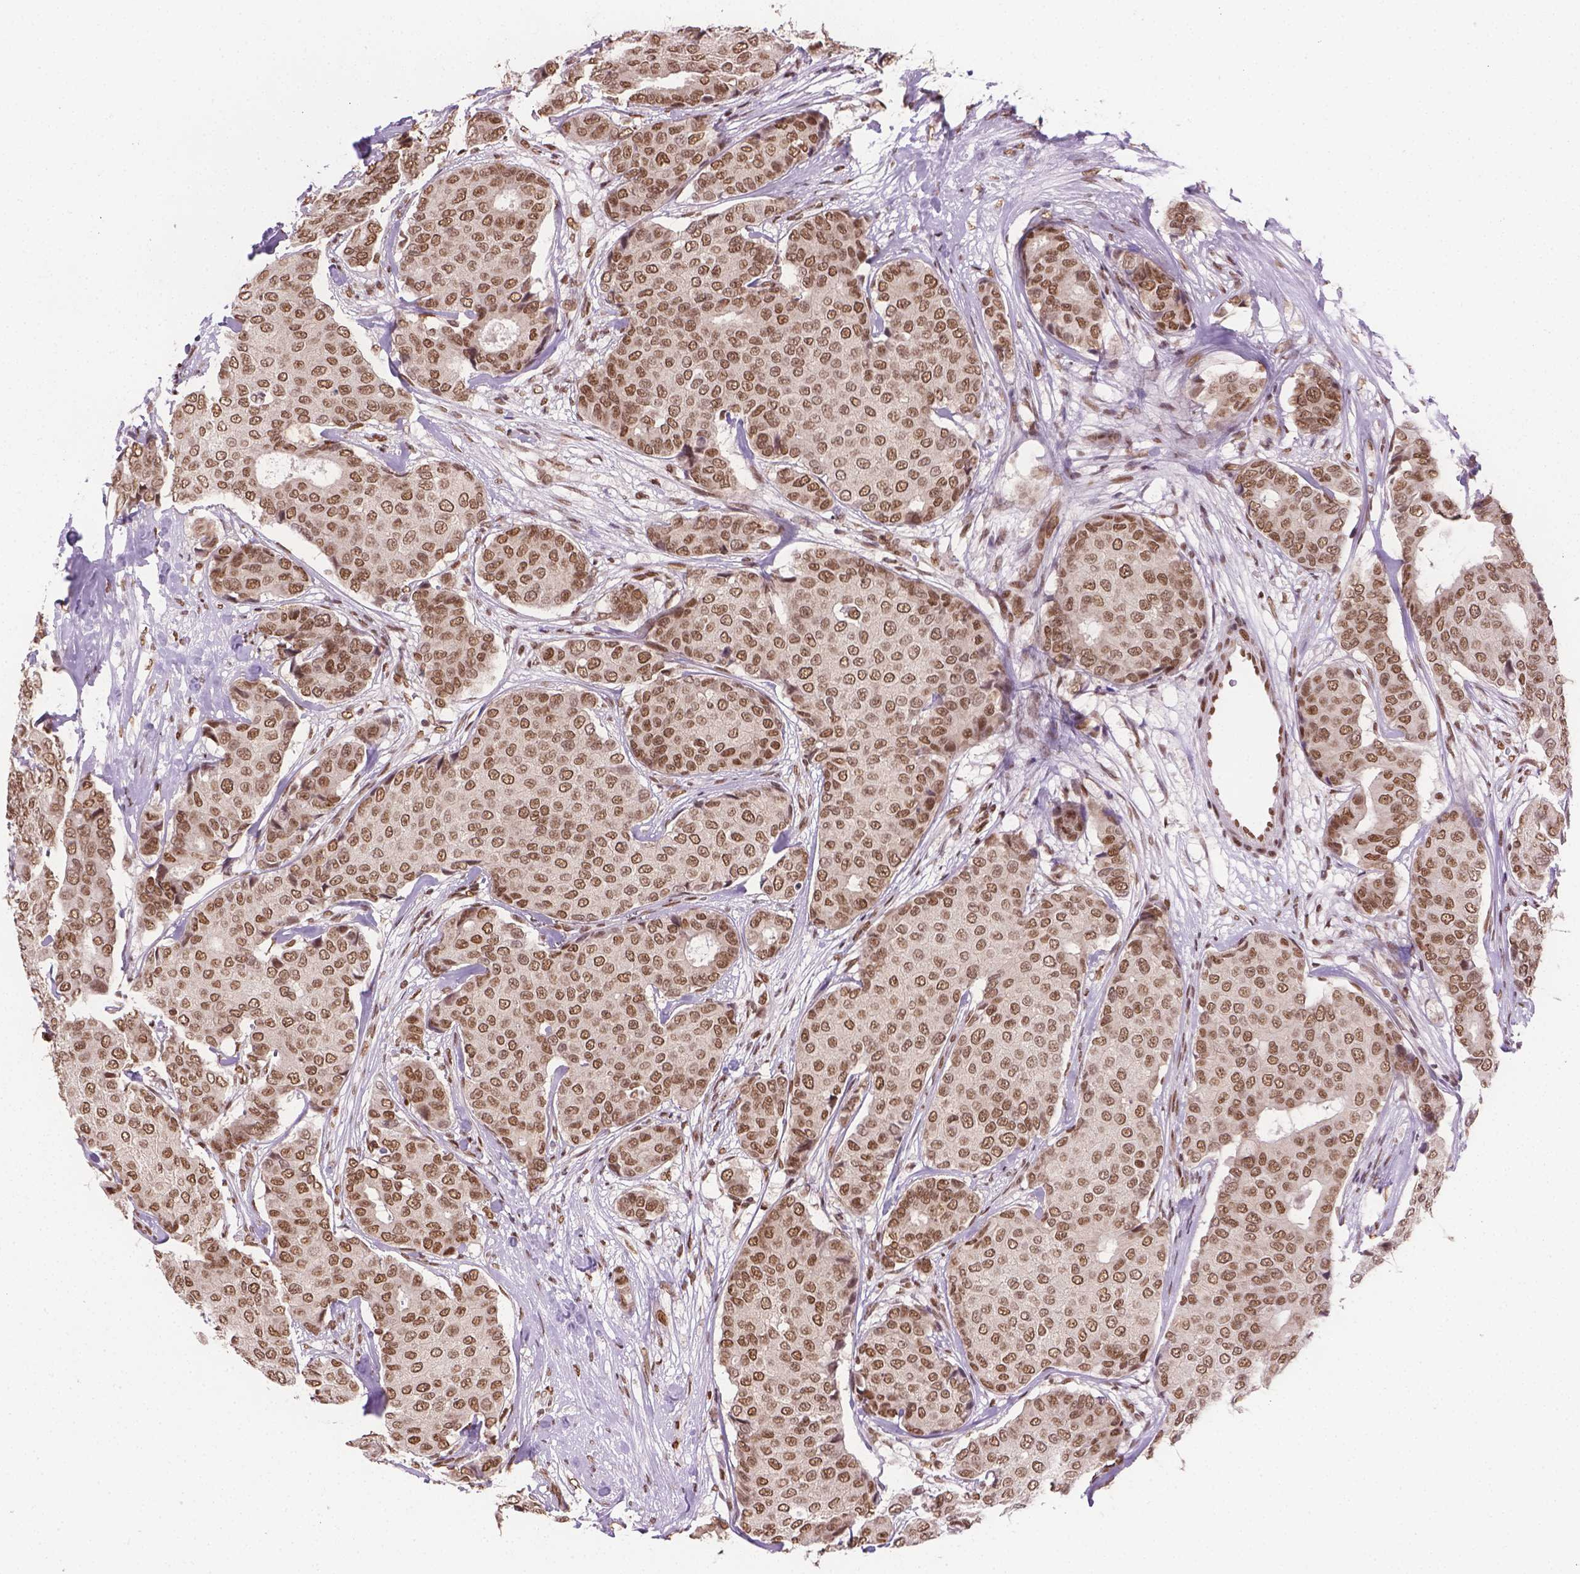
{"staining": {"intensity": "moderate", "quantity": ">75%", "location": "nuclear"}, "tissue": "breast cancer", "cell_type": "Tumor cells", "image_type": "cancer", "snomed": [{"axis": "morphology", "description": "Duct carcinoma"}, {"axis": "topography", "description": "Breast"}], "caption": "Breast cancer stained for a protein displays moderate nuclear positivity in tumor cells.", "gene": "FANCE", "patient": {"sex": "female", "age": 75}}